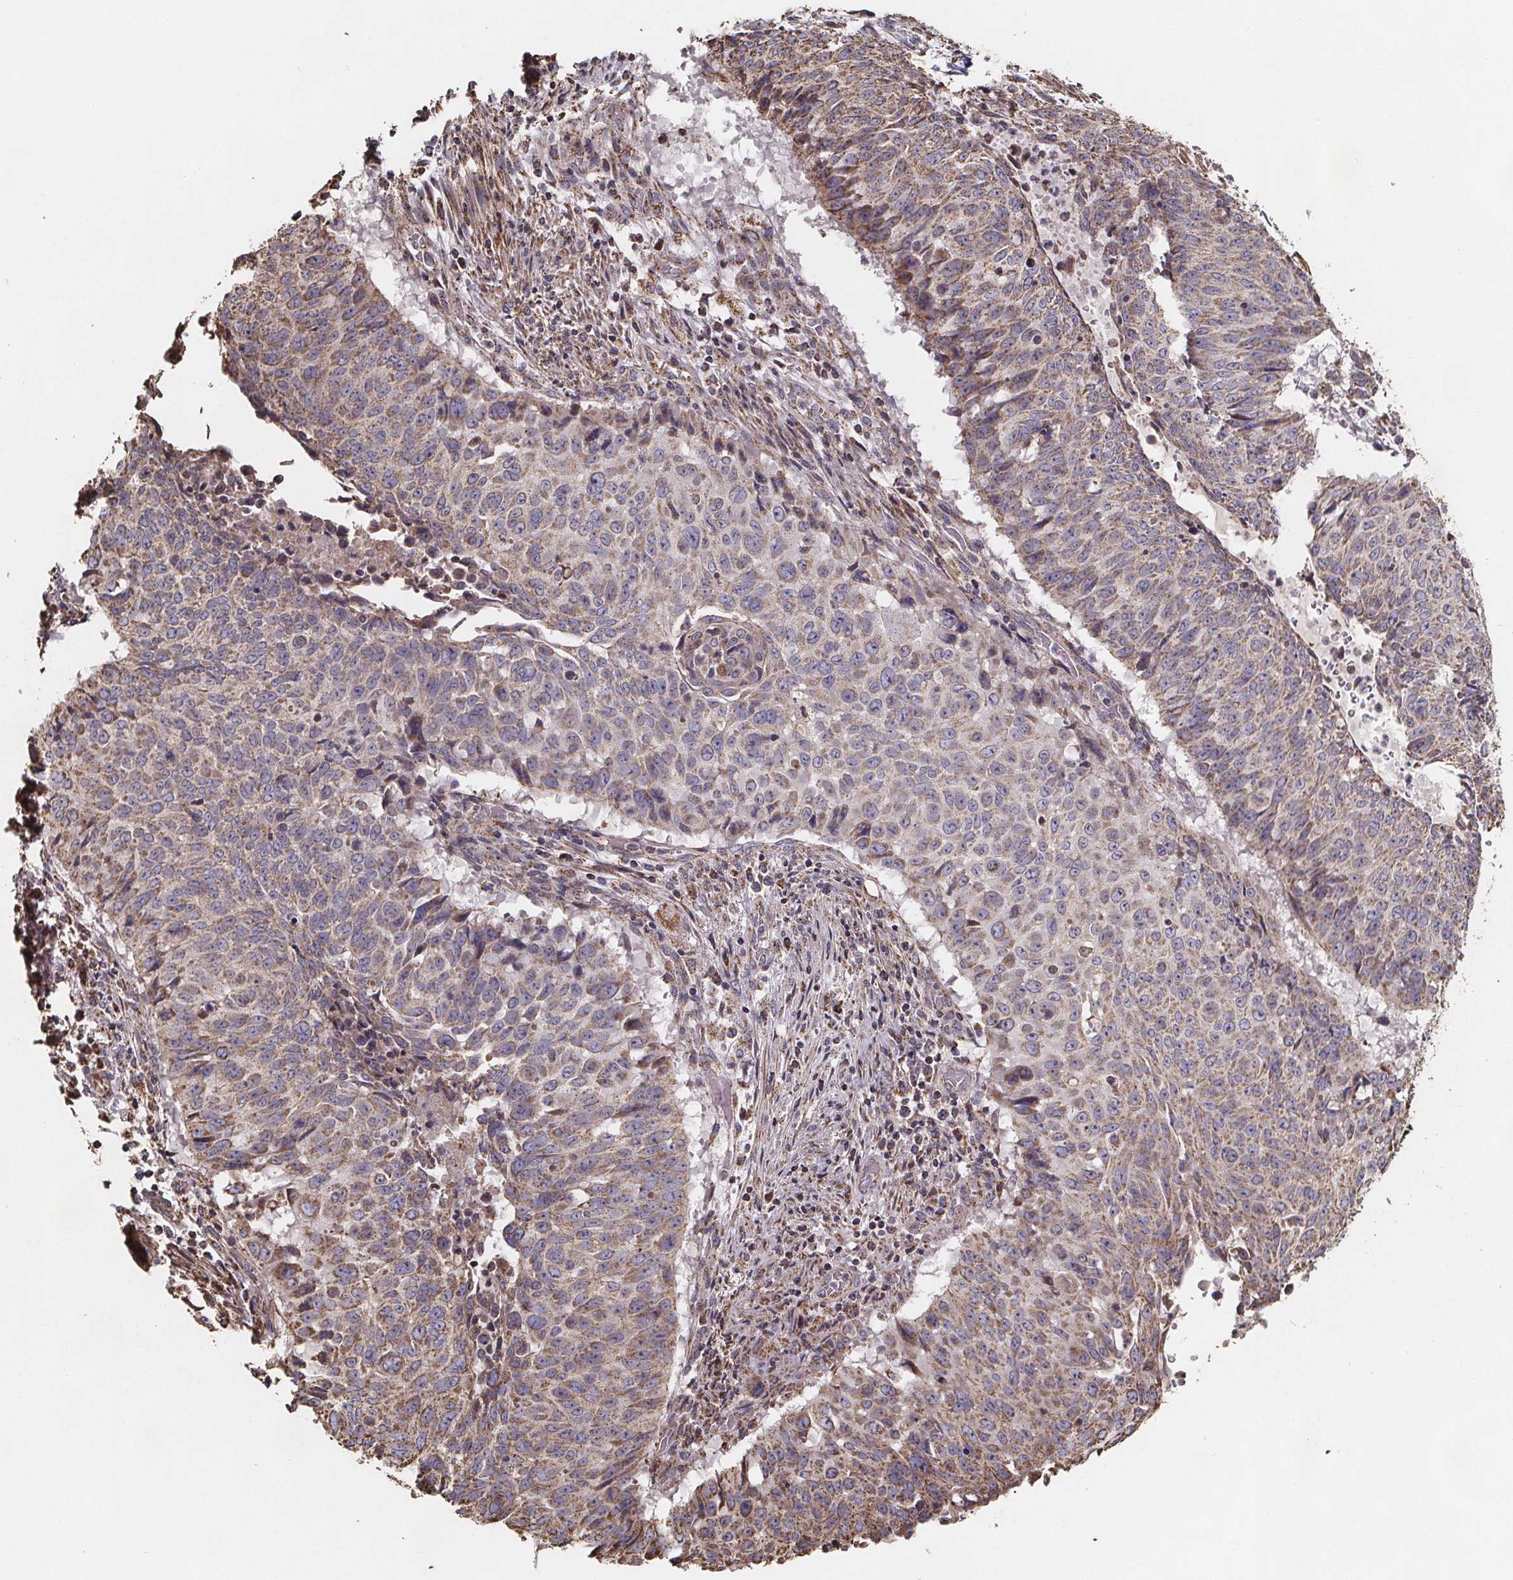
{"staining": {"intensity": "moderate", "quantity": ">75%", "location": "cytoplasmic/membranous"}, "tissue": "lung cancer", "cell_type": "Tumor cells", "image_type": "cancer", "snomed": [{"axis": "morphology", "description": "Normal tissue, NOS"}, {"axis": "morphology", "description": "Squamous cell carcinoma, NOS"}, {"axis": "topography", "description": "Bronchus"}, {"axis": "topography", "description": "Lung"}], "caption": "Immunohistochemistry (IHC) staining of squamous cell carcinoma (lung), which shows medium levels of moderate cytoplasmic/membranous positivity in about >75% of tumor cells indicating moderate cytoplasmic/membranous protein positivity. The staining was performed using DAB (3,3'-diaminobenzidine) (brown) for protein detection and nuclei were counterstained in hematoxylin (blue).", "gene": "SLC35D2", "patient": {"sex": "male", "age": 64}}